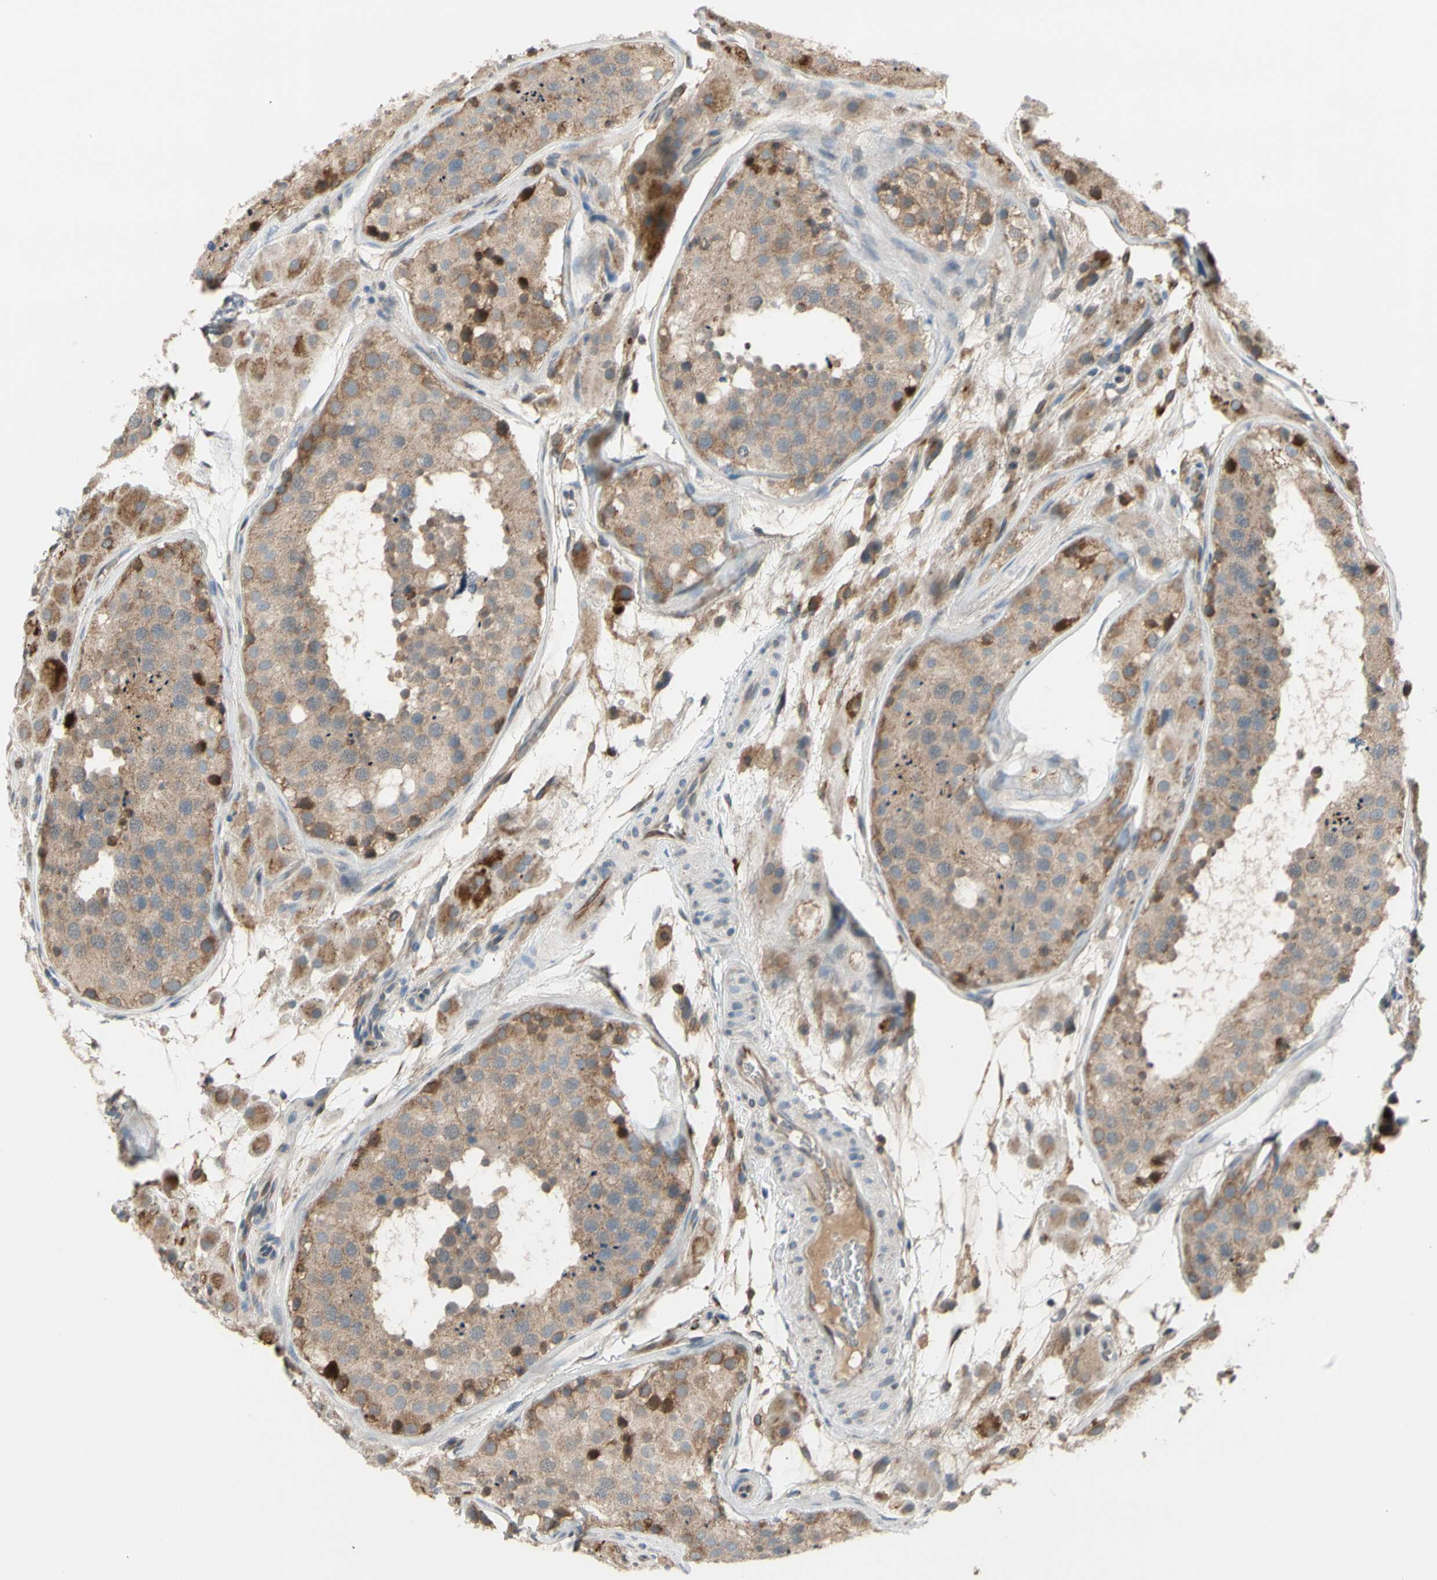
{"staining": {"intensity": "weak", "quantity": ">75%", "location": "cytoplasmic/membranous"}, "tissue": "testis", "cell_type": "Cells in seminiferous ducts", "image_type": "normal", "snomed": [{"axis": "morphology", "description": "Normal tissue, NOS"}, {"axis": "topography", "description": "Testis"}], "caption": "Protein staining shows weak cytoplasmic/membranous positivity in approximately >75% of cells in seminiferous ducts in normal testis.", "gene": "GALNT5", "patient": {"sex": "male", "age": 26}}